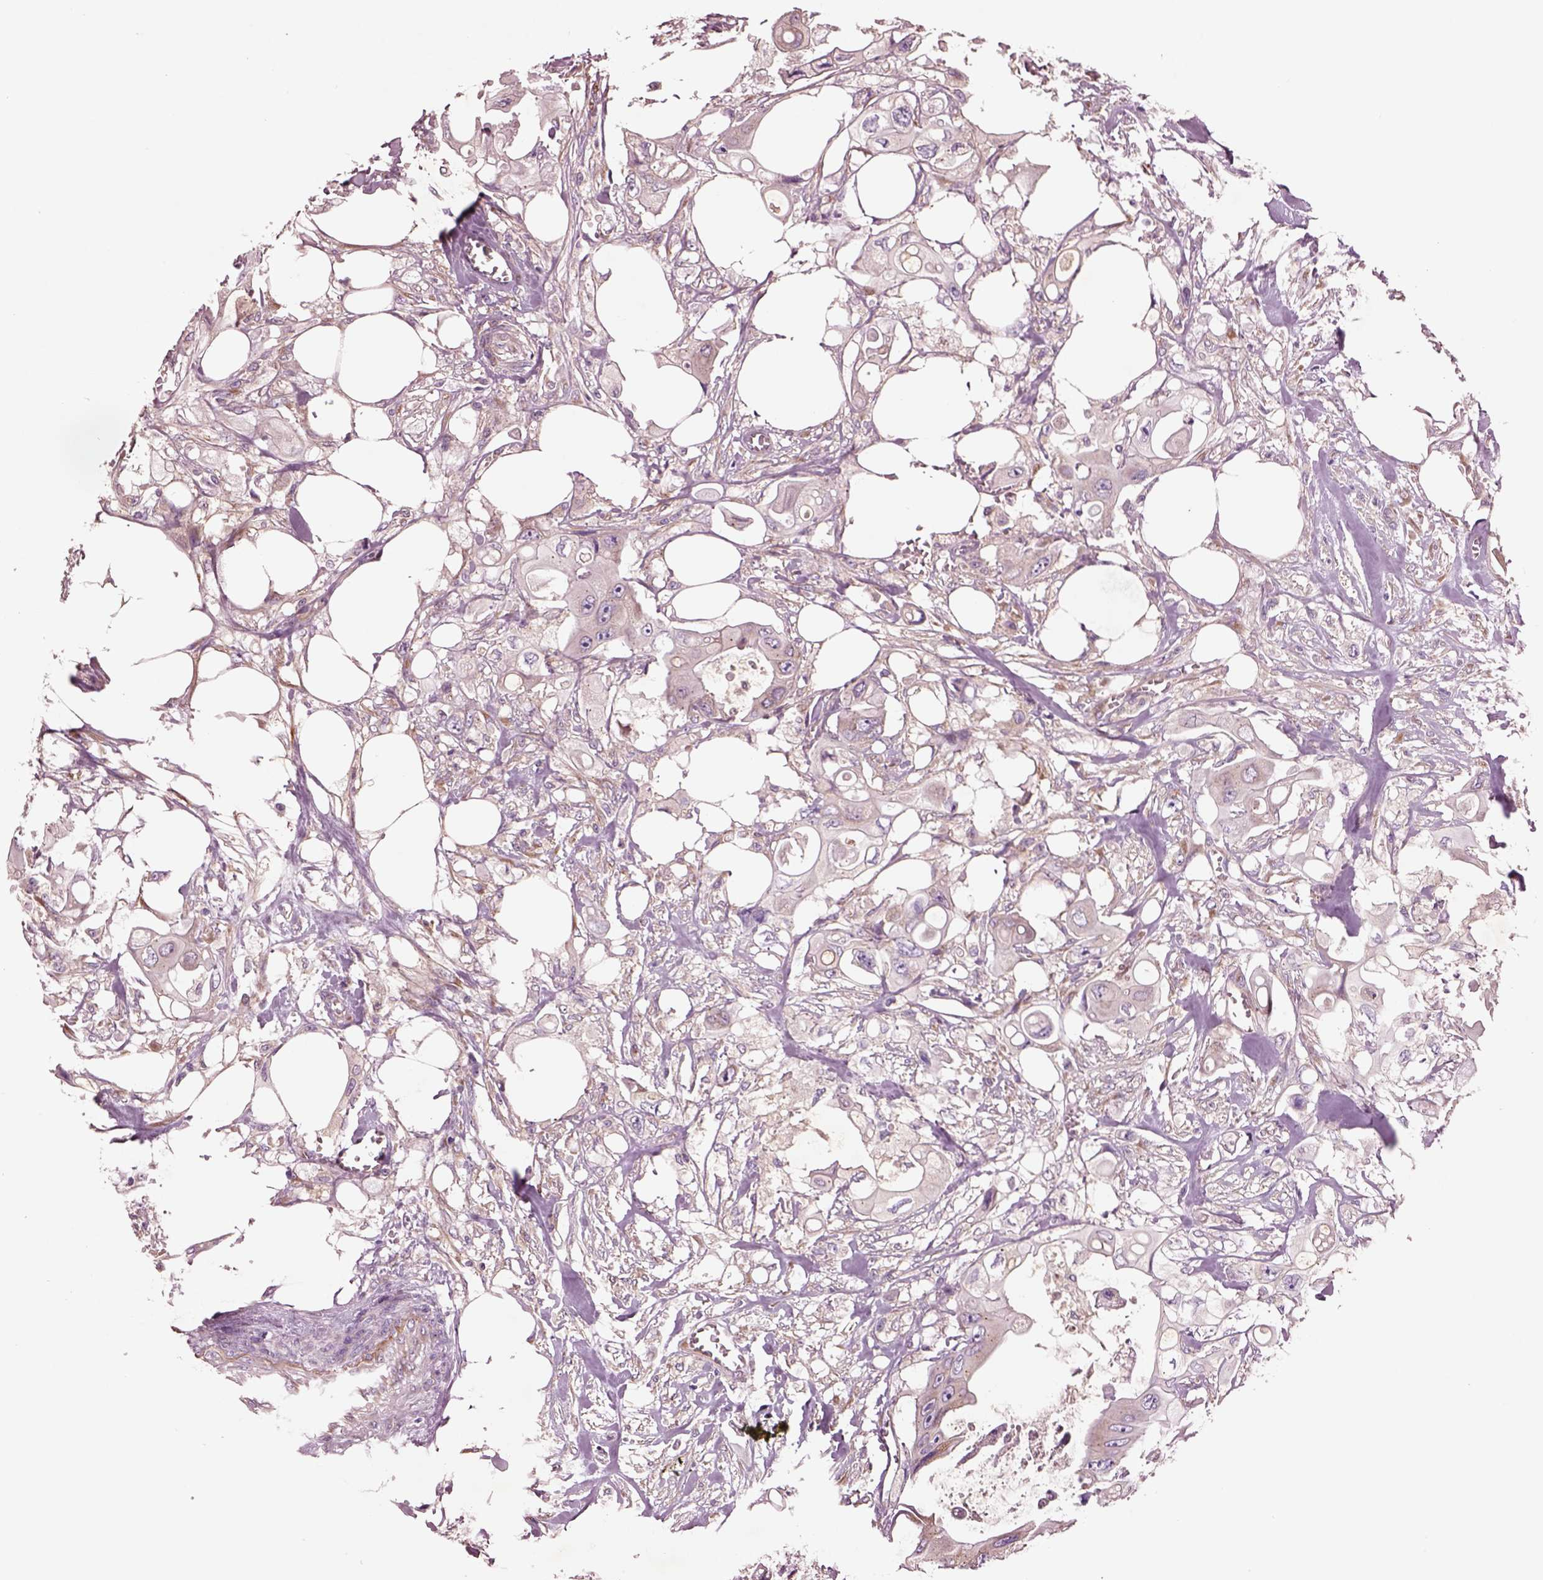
{"staining": {"intensity": "weak", "quantity": ">75%", "location": "cytoplasmic/membranous"}, "tissue": "colorectal cancer", "cell_type": "Tumor cells", "image_type": "cancer", "snomed": [{"axis": "morphology", "description": "Adenocarcinoma, NOS"}, {"axis": "topography", "description": "Rectum"}], "caption": "A micrograph of colorectal cancer stained for a protein demonstrates weak cytoplasmic/membranous brown staining in tumor cells.", "gene": "SEC23A", "patient": {"sex": "male", "age": 63}}